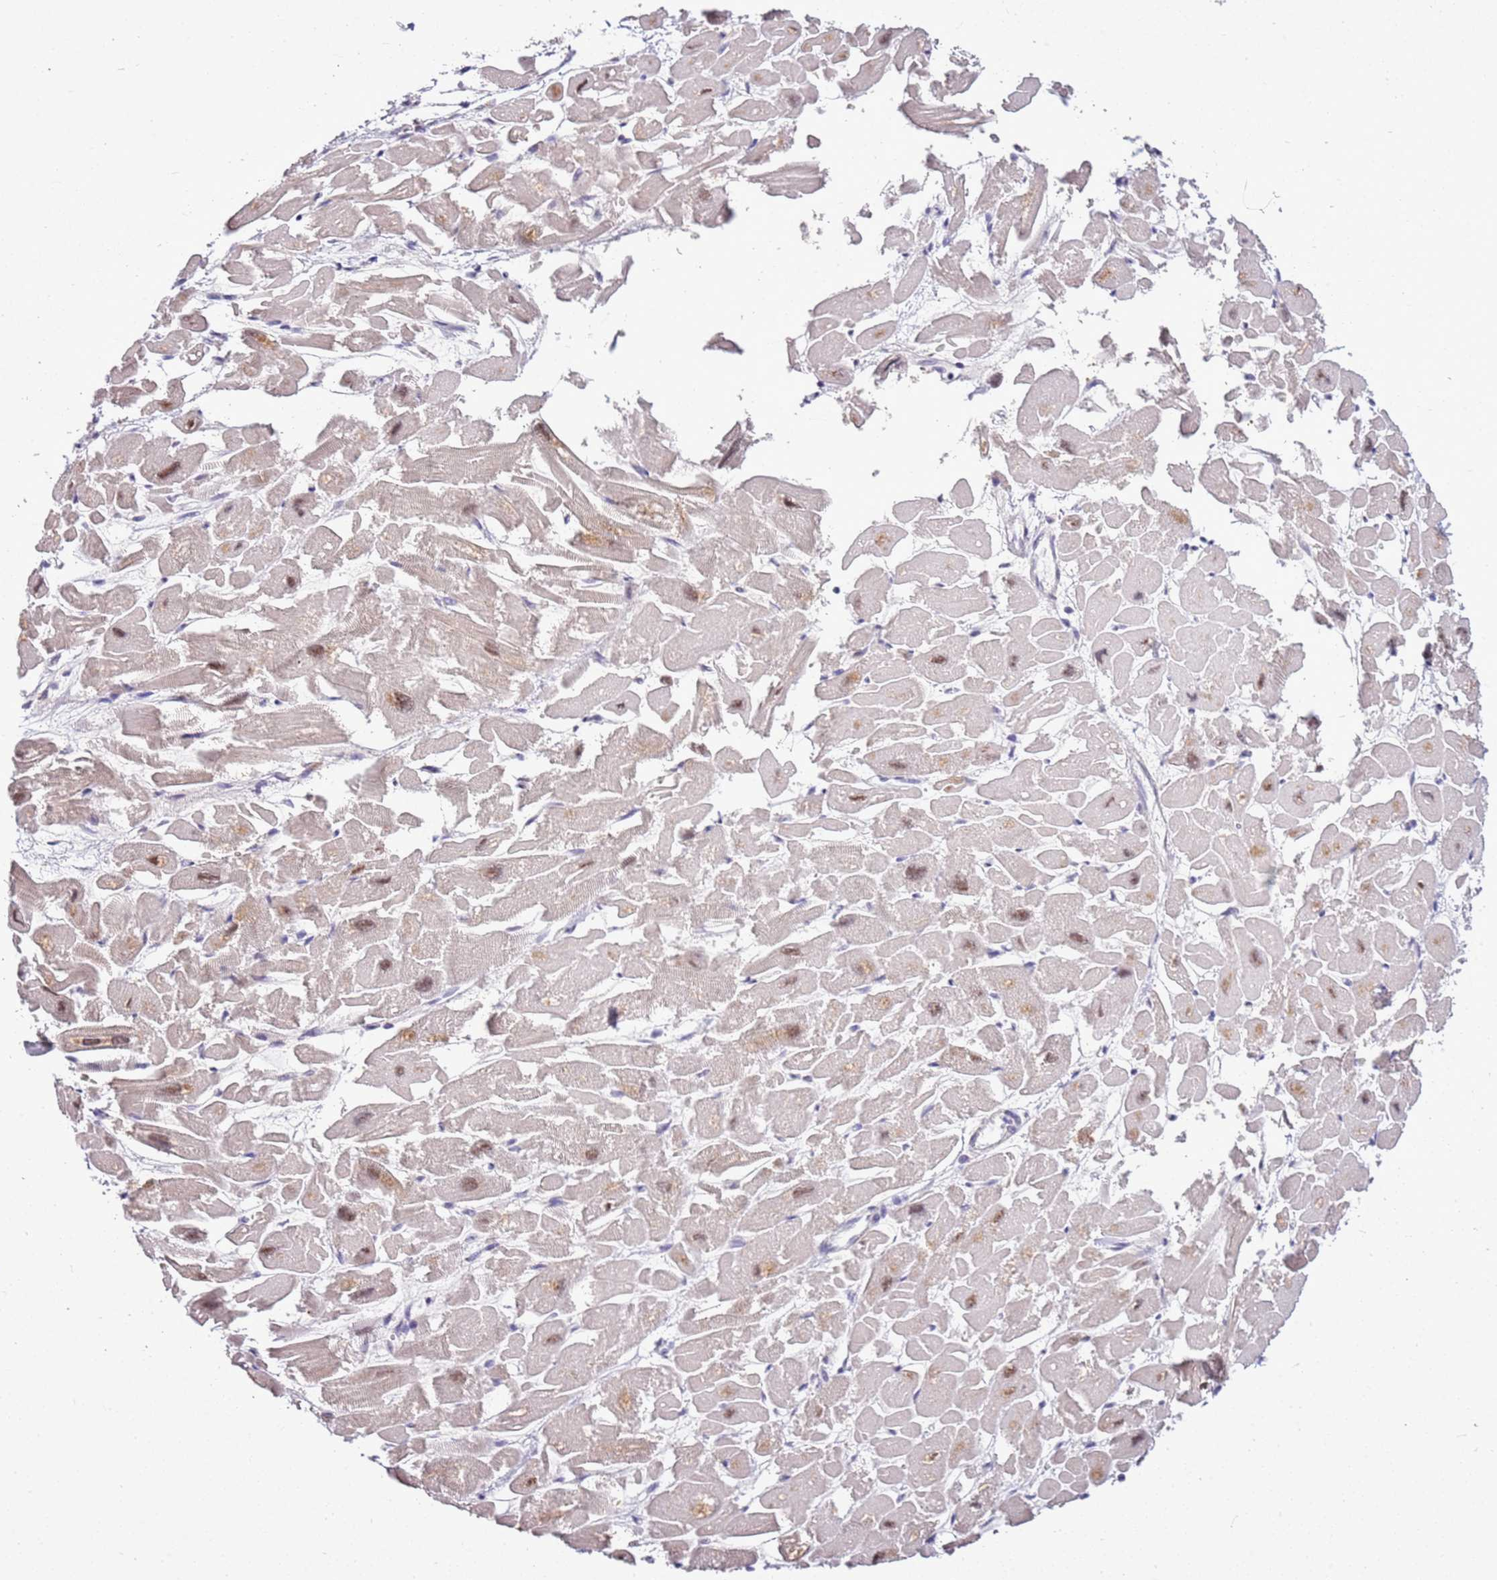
{"staining": {"intensity": "strong", "quantity": "<25%", "location": "cytoplasmic/membranous,nuclear"}, "tissue": "heart muscle", "cell_type": "Cardiomyocytes", "image_type": "normal", "snomed": [{"axis": "morphology", "description": "Normal tissue, NOS"}, {"axis": "topography", "description": "Heart"}], "caption": "Immunohistochemical staining of benign human heart muscle displays strong cytoplasmic/membranous,nuclear protein staining in about <25% of cardiomyocytes.", "gene": "AKAP8L", "patient": {"sex": "male", "age": 54}}